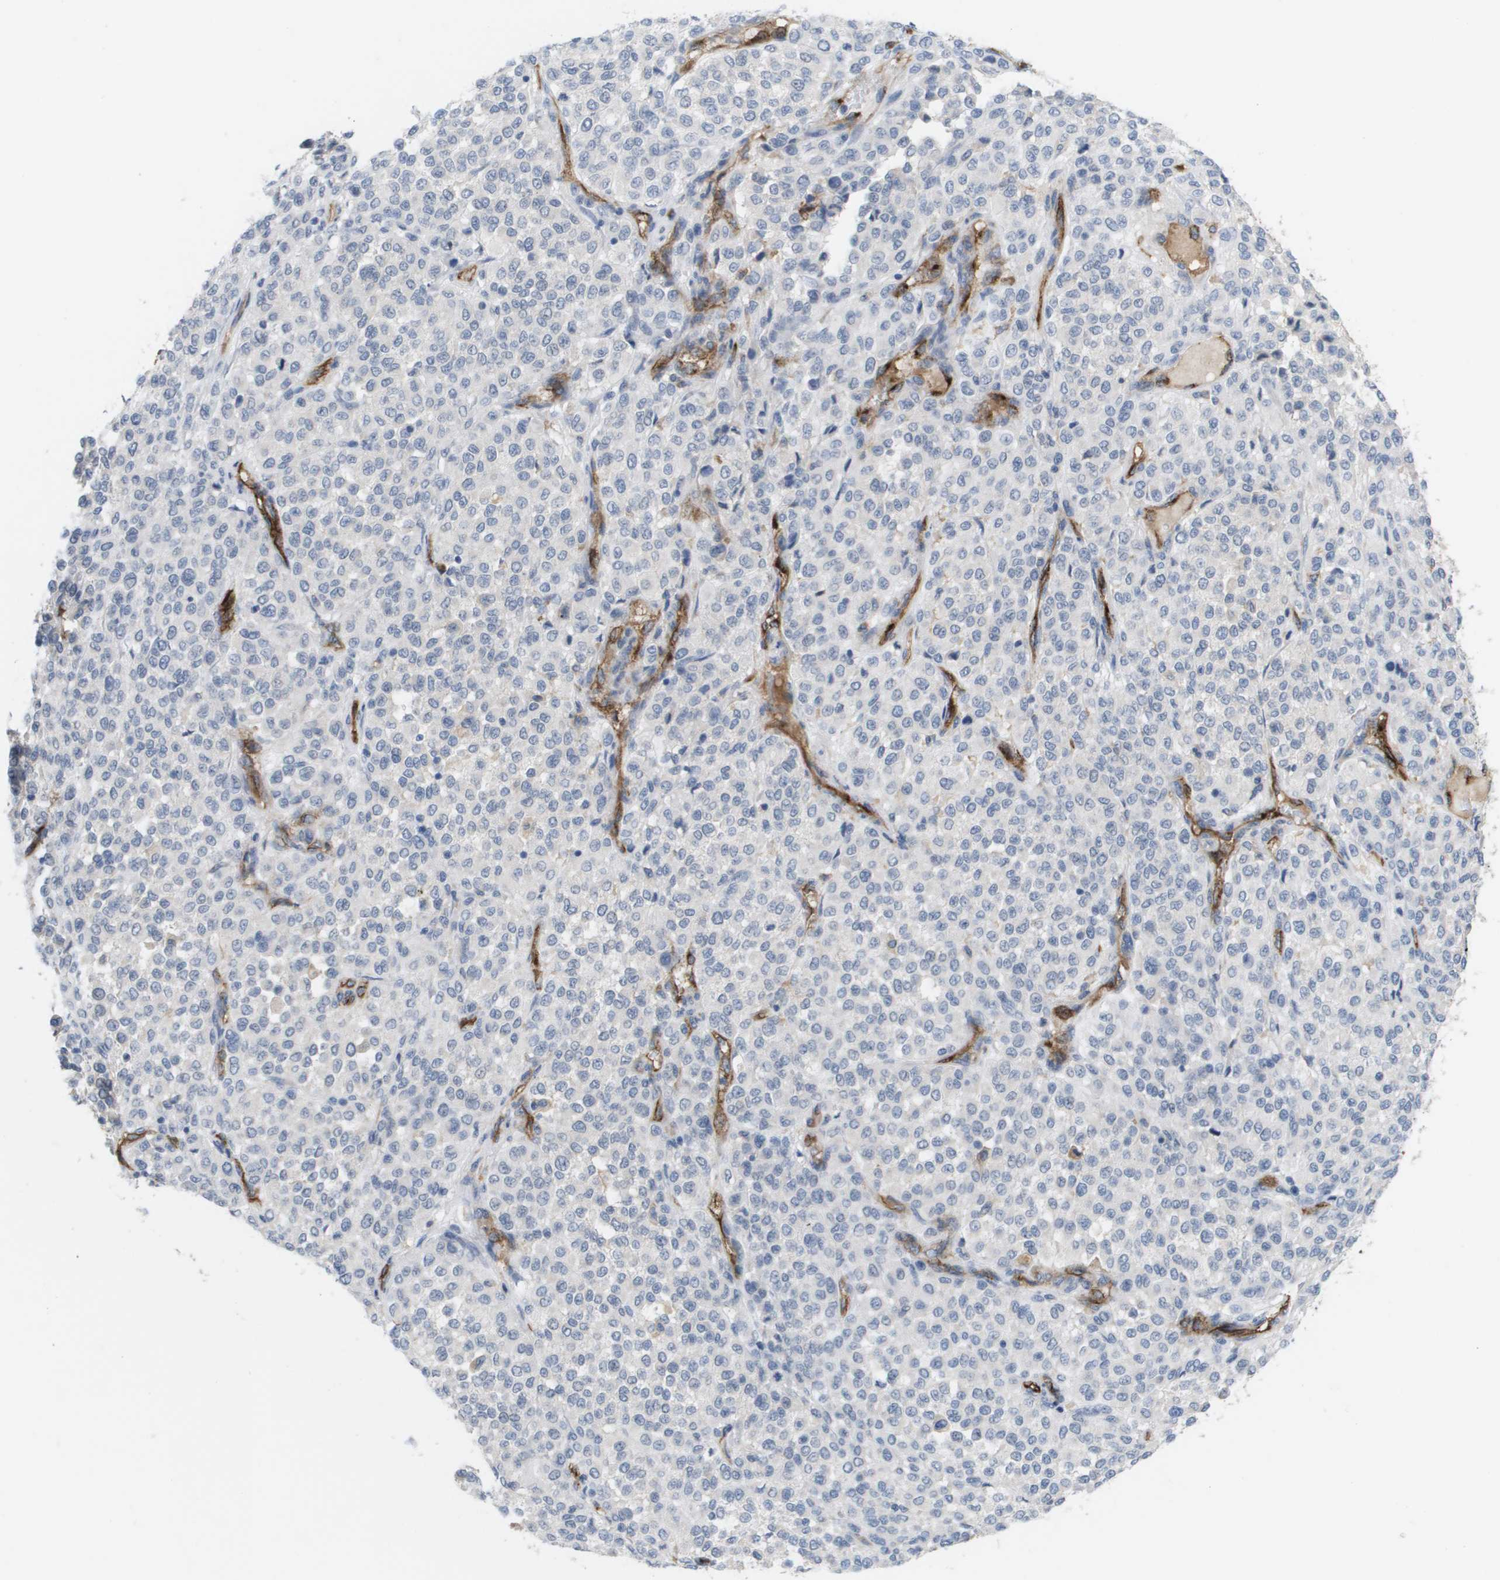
{"staining": {"intensity": "negative", "quantity": "none", "location": "none"}, "tissue": "melanoma", "cell_type": "Tumor cells", "image_type": "cancer", "snomed": [{"axis": "morphology", "description": "Malignant melanoma, Metastatic site"}, {"axis": "topography", "description": "Pancreas"}], "caption": "The immunohistochemistry (IHC) image has no significant expression in tumor cells of melanoma tissue.", "gene": "ANGPT2", "patient": {"sex": "female", "age": 30}}